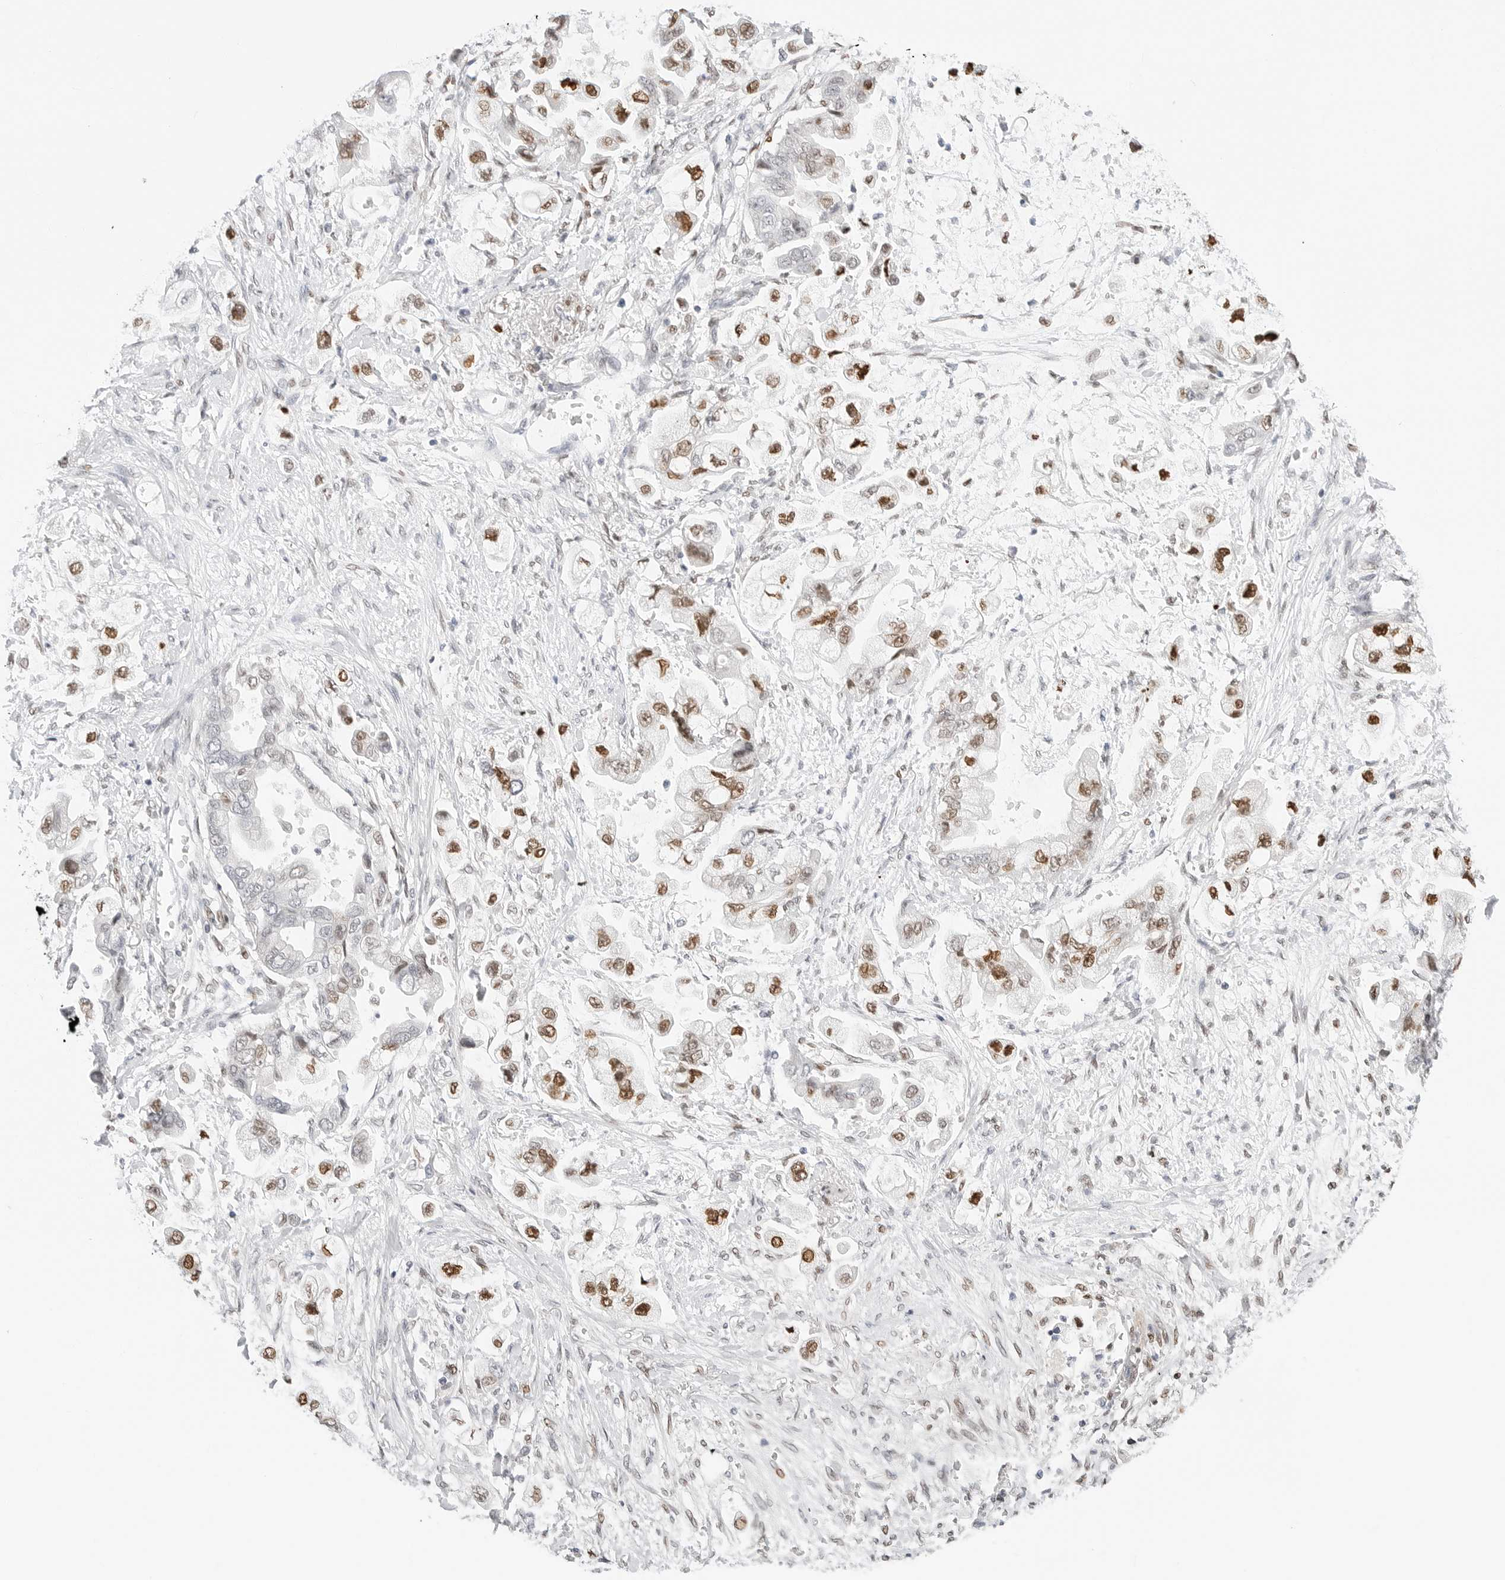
{"staining": {"intensity": "strong", "quantity": "25%-75%", "location": "nuclear"}, "tissue": "stomach cancer", "cell_type": "Tumor cells", "image_type": "cancer", "snomed": [{"axis": "morphology", "description": "Adenocarcinoma, NOS"}, {"axis": "topography", "description": "Stomach"}], "caption": "Immunohistochemistry (IHC) photomicrograph of stomach cancer stained for a protein (brown), which displays high levels of strong nuclear staining in approximately 25%-75% of tumor cells.", "gene": "SPIDR", "patient": {"sex": "male", "age": 62}}